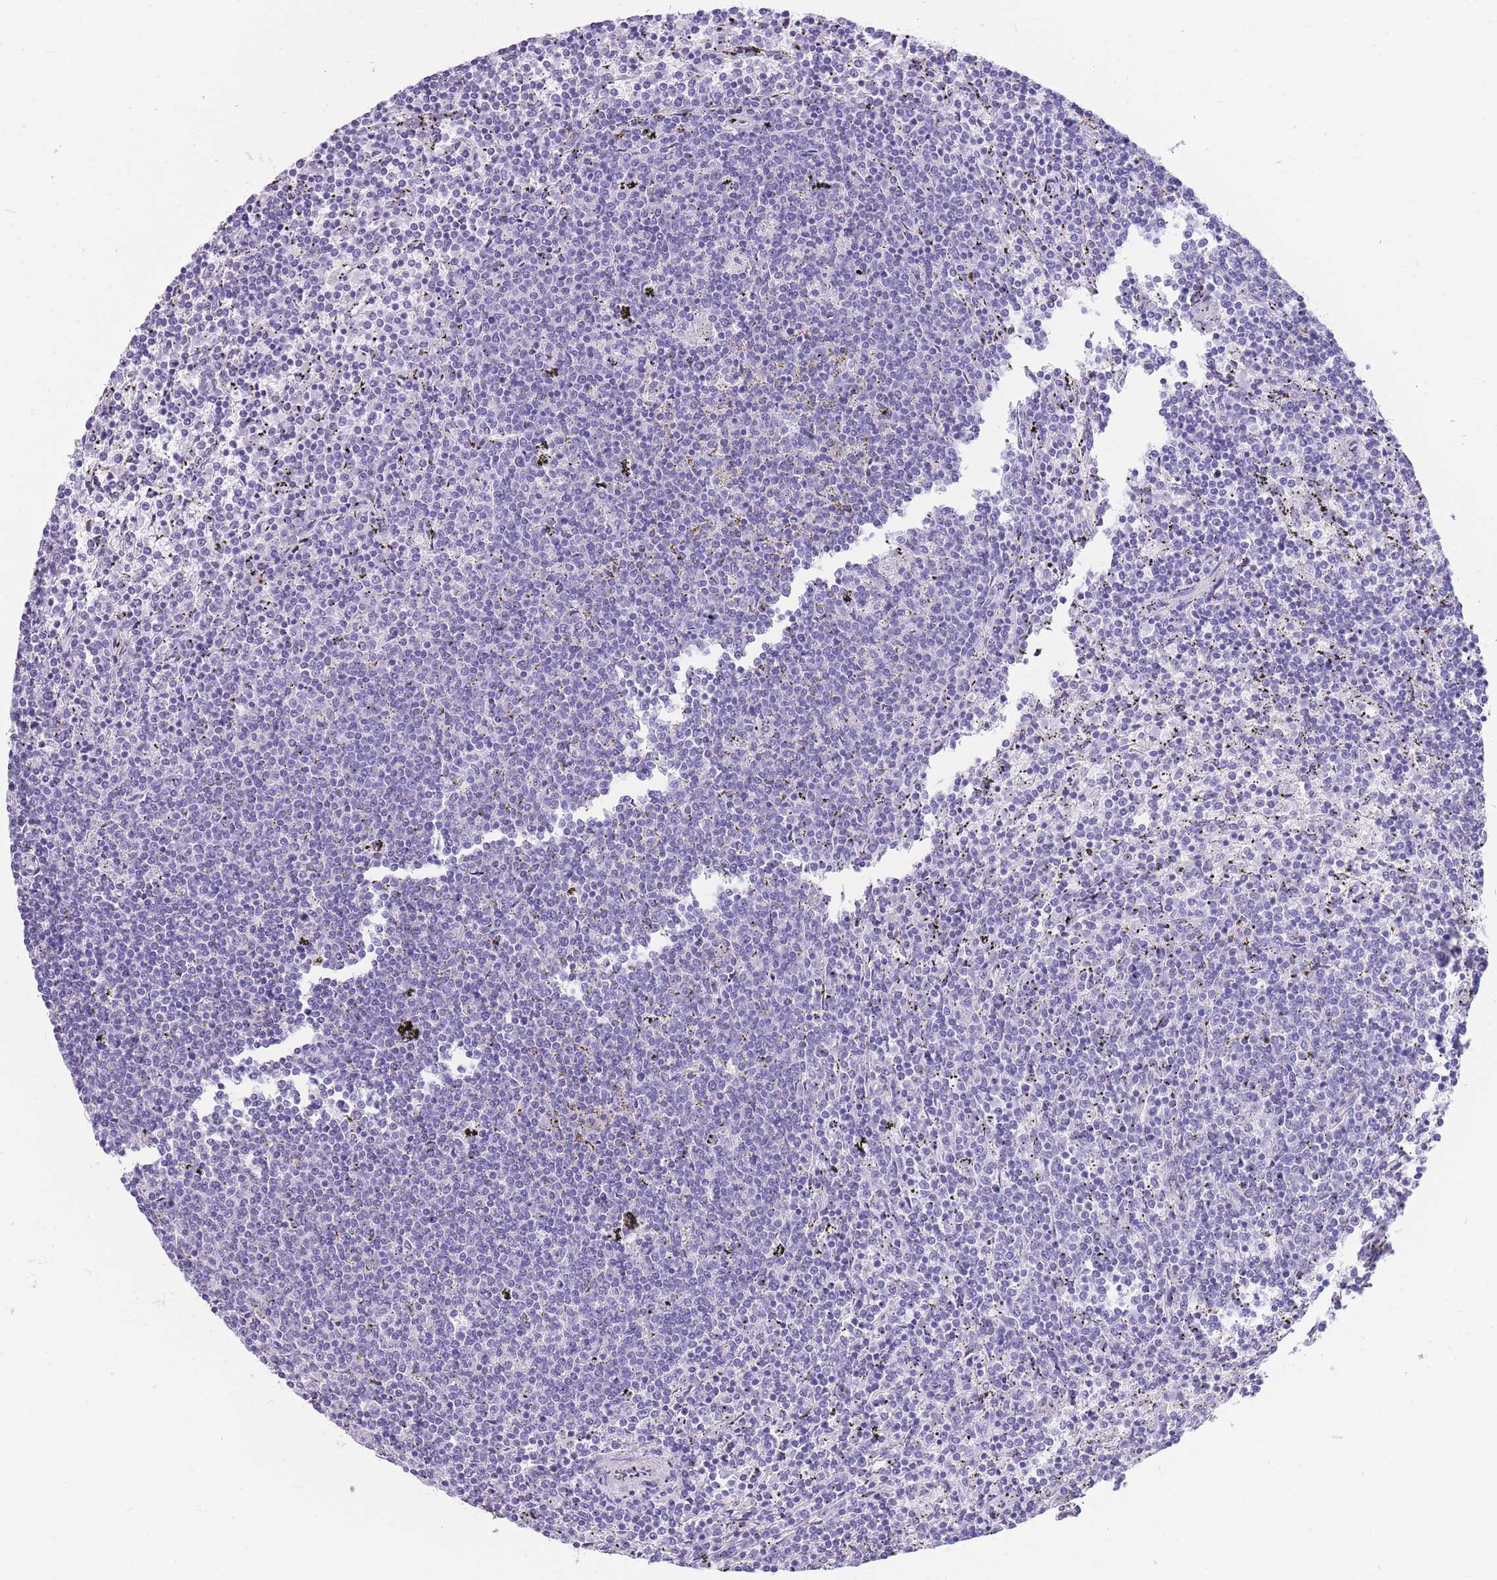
{"staining": {"intensity": "negative", "quantity": "none", "location": "none"}, "tissue": "lymphoma", "cell_type": "Tumor cells", "image_type": "cancer", "snomed": [{"axis": "morphology", "description": "Malignant lymphoma, non-Hodgkin's type, Low grade"}, {"axis": "topography", "description": "Spleen"}], "caption": "This is an immunohistochemistry photomicrograph of human low-grade malignant lymphoma, non-Hodgkin's type. There is no staining in tumor cells.", "gene": "ZNF311", "patient": {"sex": "female", "age": 50}}